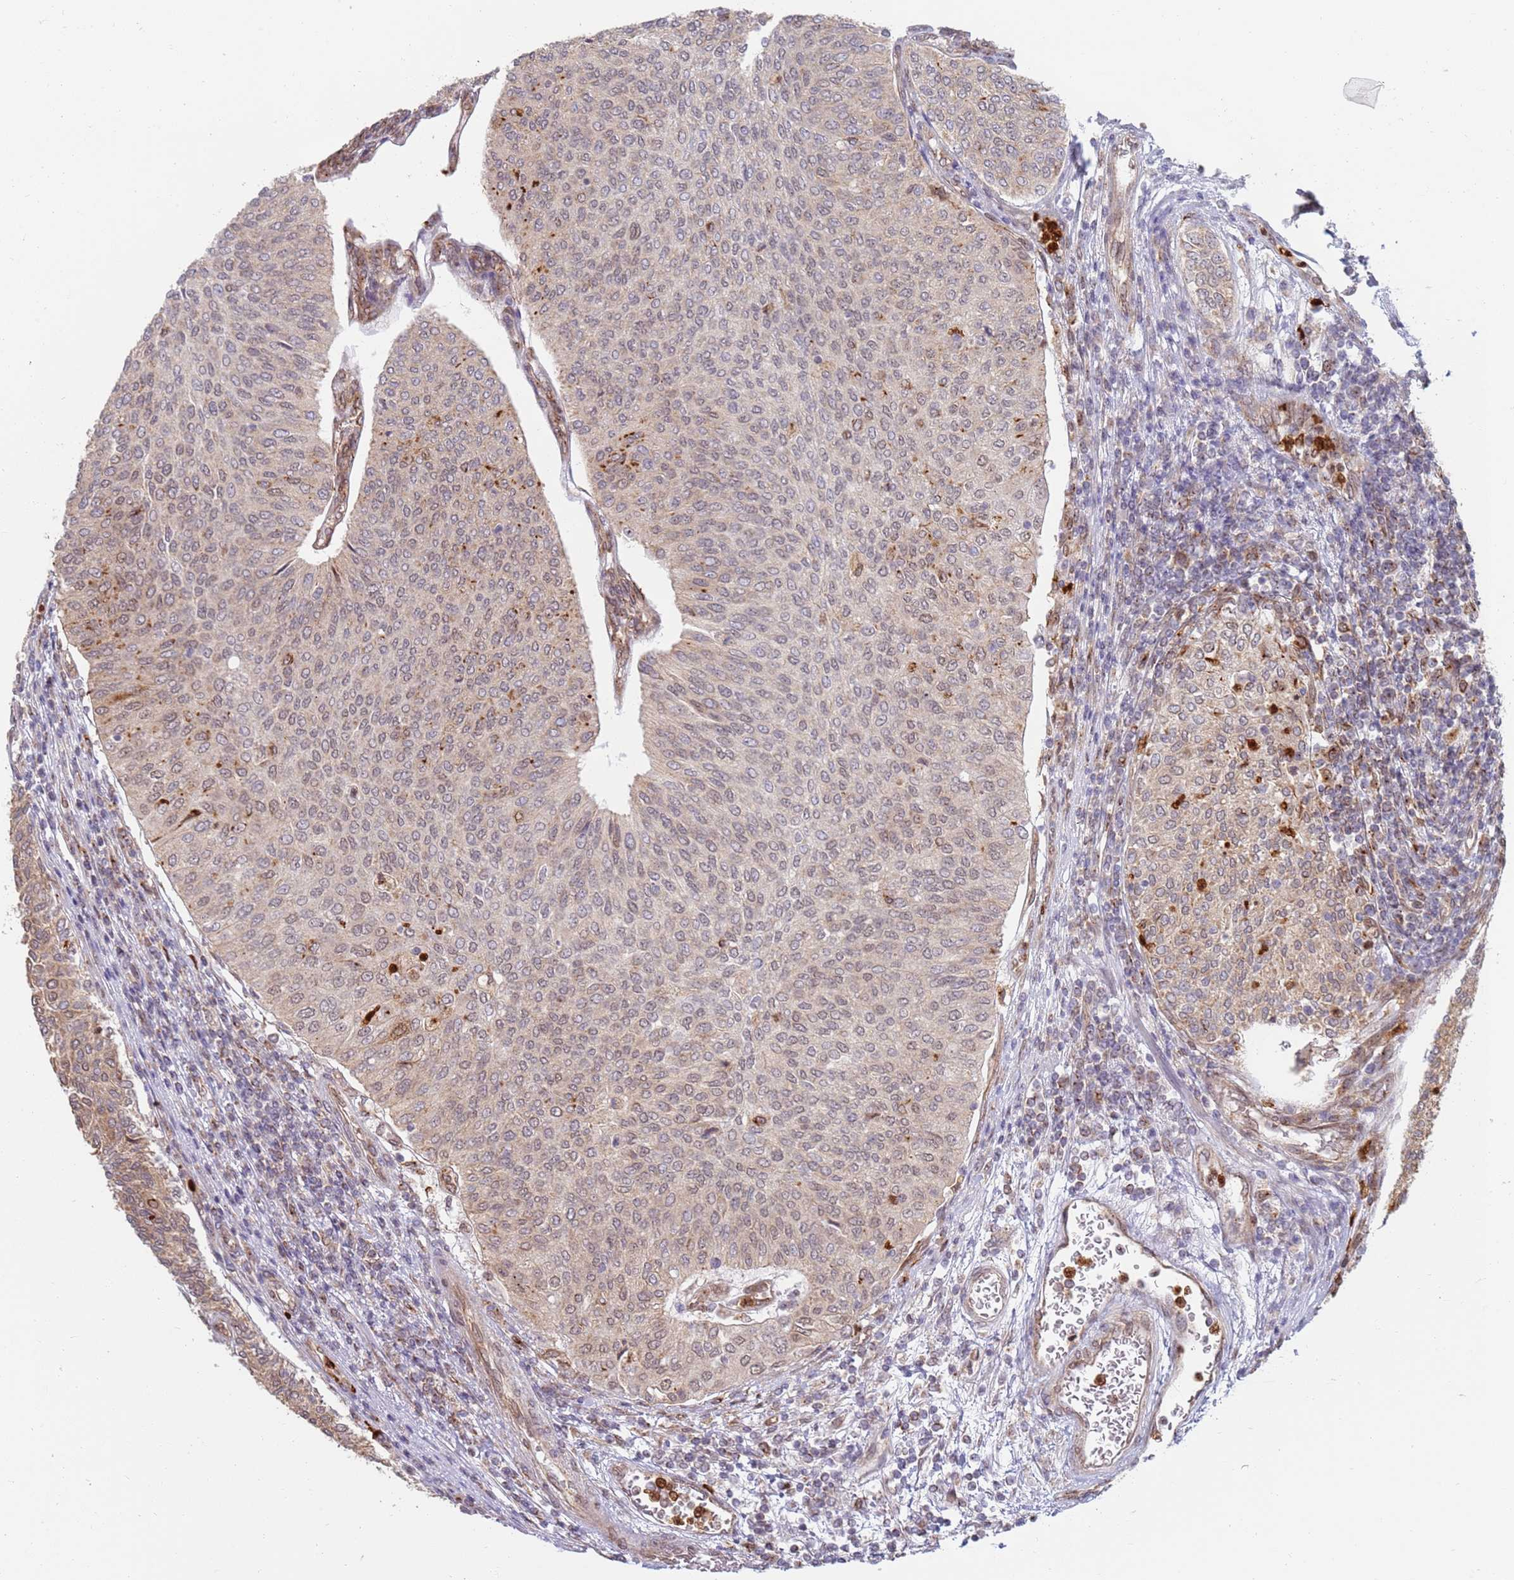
{"staining": {"intensity": "moderate", "quantity": "25%-75%", "location": "cytoplasmic/membranous,nuclear"}, "tissue": "urothelial cancer", "cell_type": "Tumor cells", "image_type": "cancer", "snomed": [{"axis": "morphology", "description": "Urothelial carcinoma, High grade"}, {"axis": "topography", "description": "Urinary bladder"}], "caption": "Moderate cytoplasmic/membranous and nuclear expression is present in approximately 25%-75% of tumor cells in urothelial cancer. Ihc stains the protein in brown and the nuclei are stained blue.", "gene": "CEP170", "patient": {"sex": "female", "age": 79}}